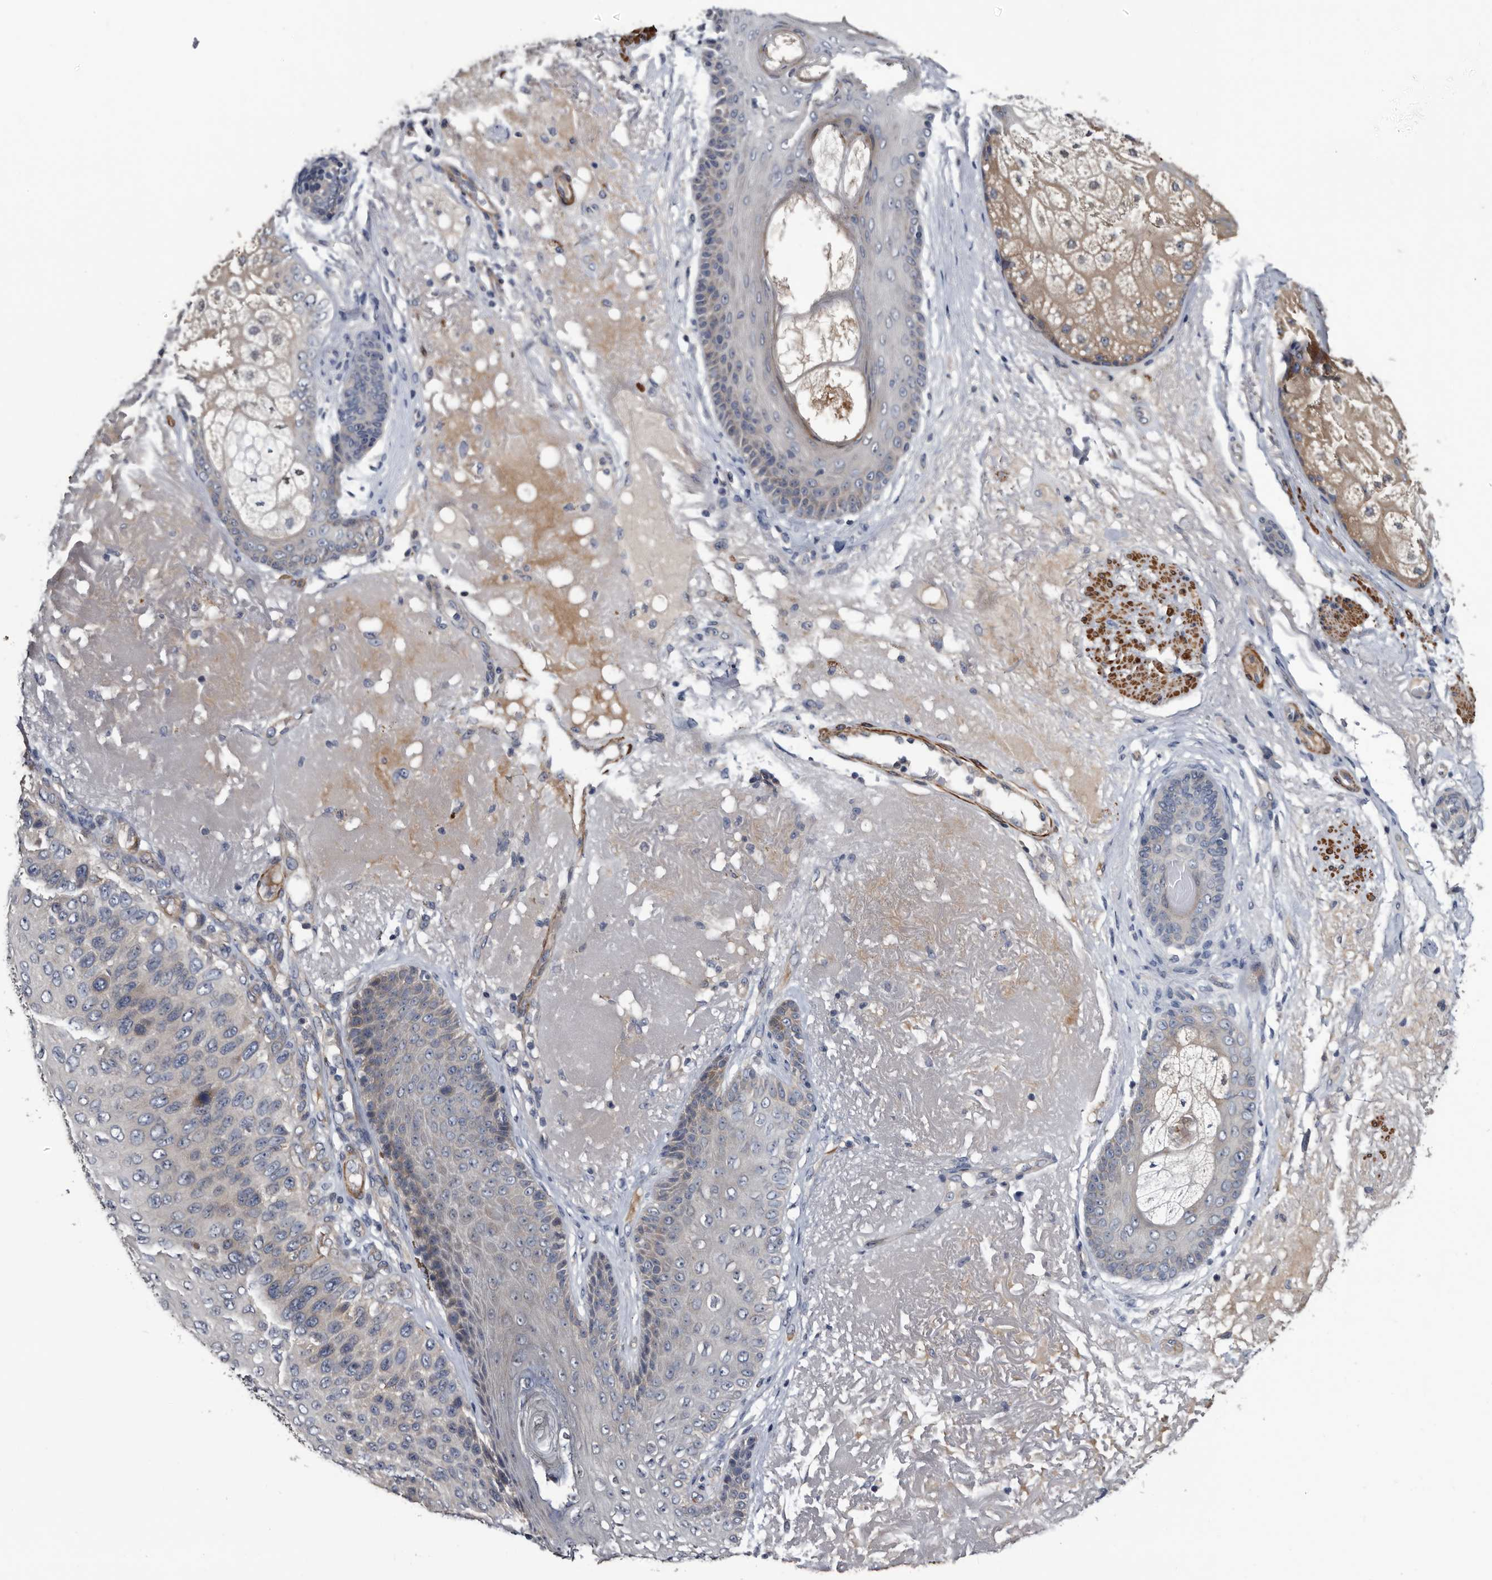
{"staining": {"intensity": "negative", "quantity": "none", "location": "none"}, "tissue": "skin cancer", "cell_type": "Tumor cells", "image_type": "cancer", "snomed": [{"axis": "morphology", "description": "Squamous cell carcinoma, NOS"}, {"axis": "topography", "description": "Skin"}], "caption": "The photomicrograph shows no significant staining in tumor cells of squamous cell carcinoma (skin).", "gene": "IARS1", "patient": {"sex": "female", "age": 88}}